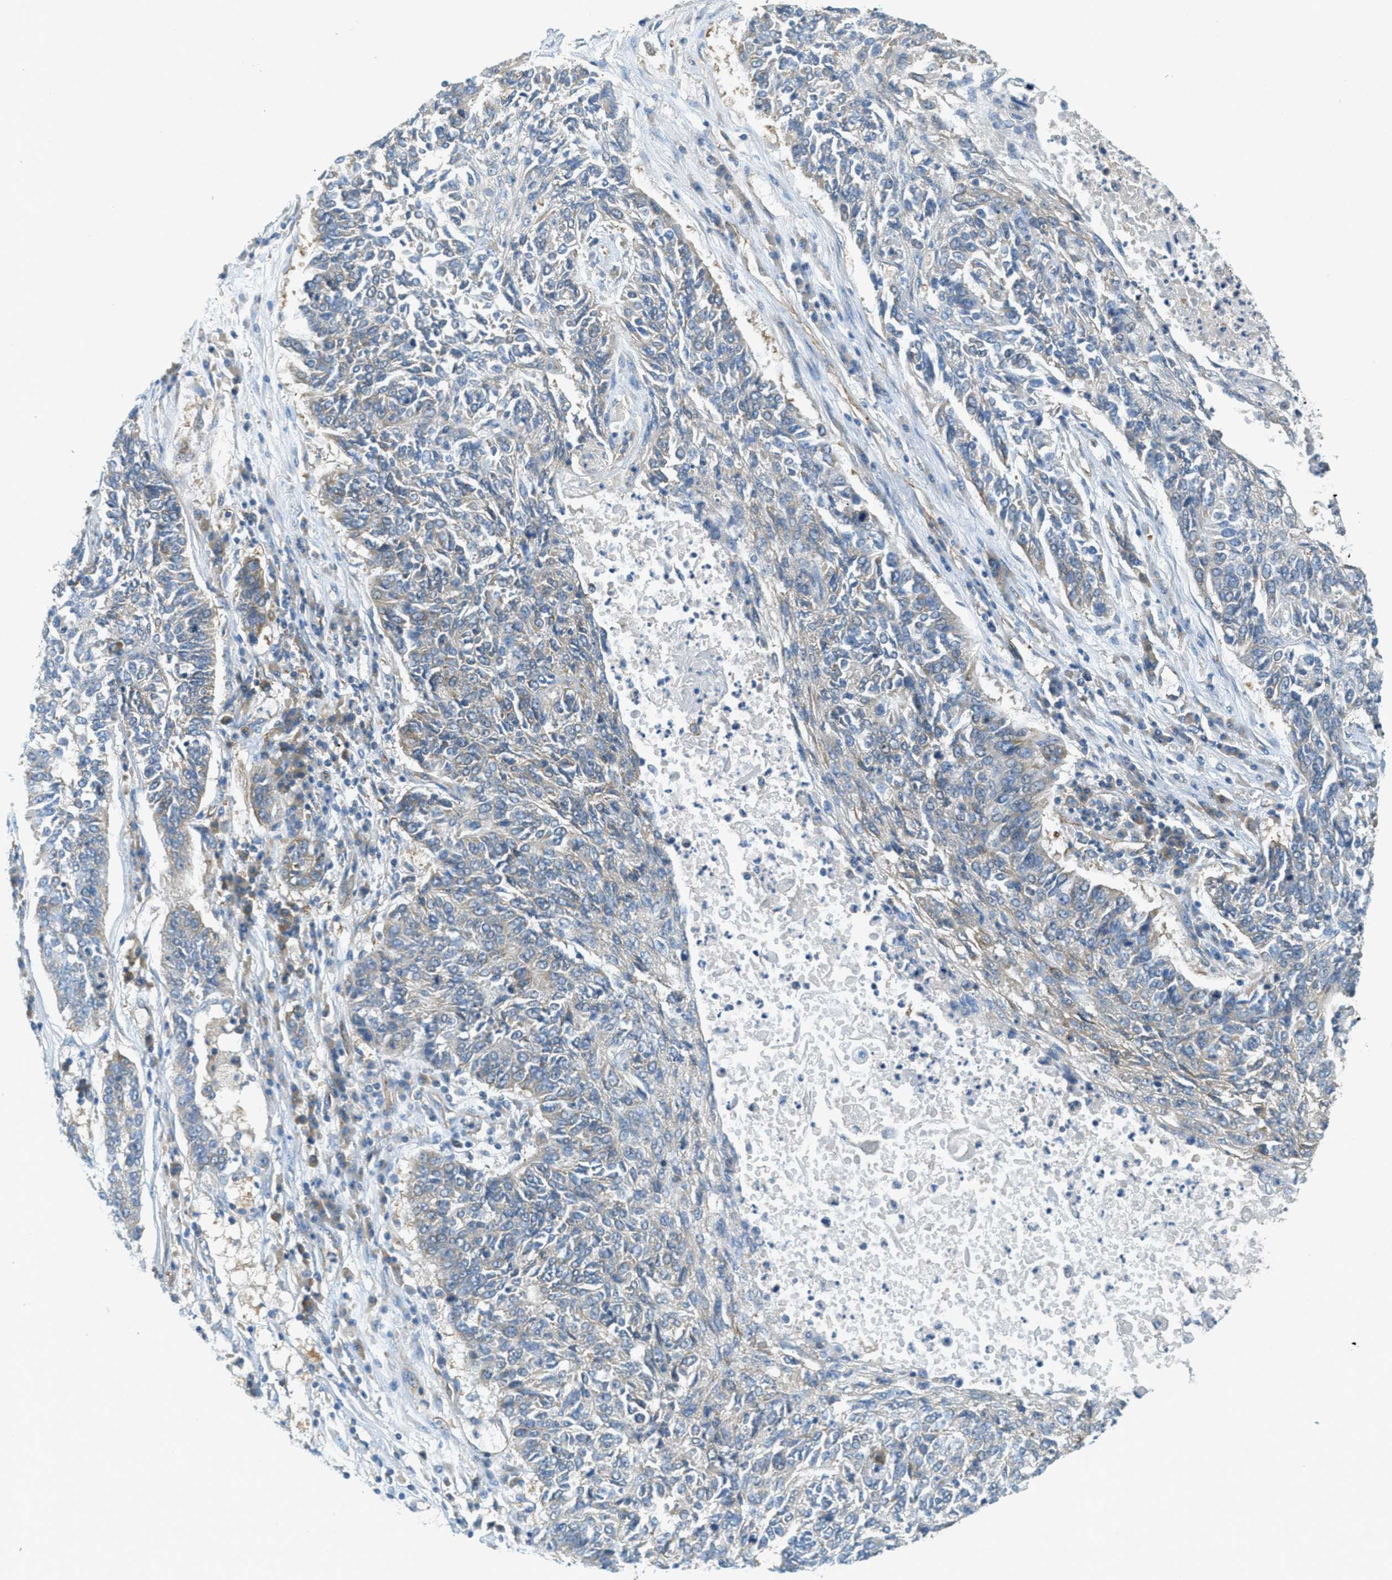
{"staining": {"intensity": "negative", "quantity": "none", "location": "none"}, "tissue": "lung cancer", "cell_type": "Tumor cells", "image_type": "cancer", "snomed": [{"axis": "morphology", "description": "Normal tissue, NOS"}, {"axis": "morphology", "description": "Squamous cell carcinoma, NOS"}, {"axis": "topography", "description": "Cartilage tissue"}, {"axis": "topography", "description": "Bronchus"}, {"axis": "topography", "description": "Lung"}], "caption": "Image shows no protein expression in tumor cells of lung squamous cell carcinoma tissue.", "gene": "JCAD", "patient": {"sex": "female", "age": 49}}